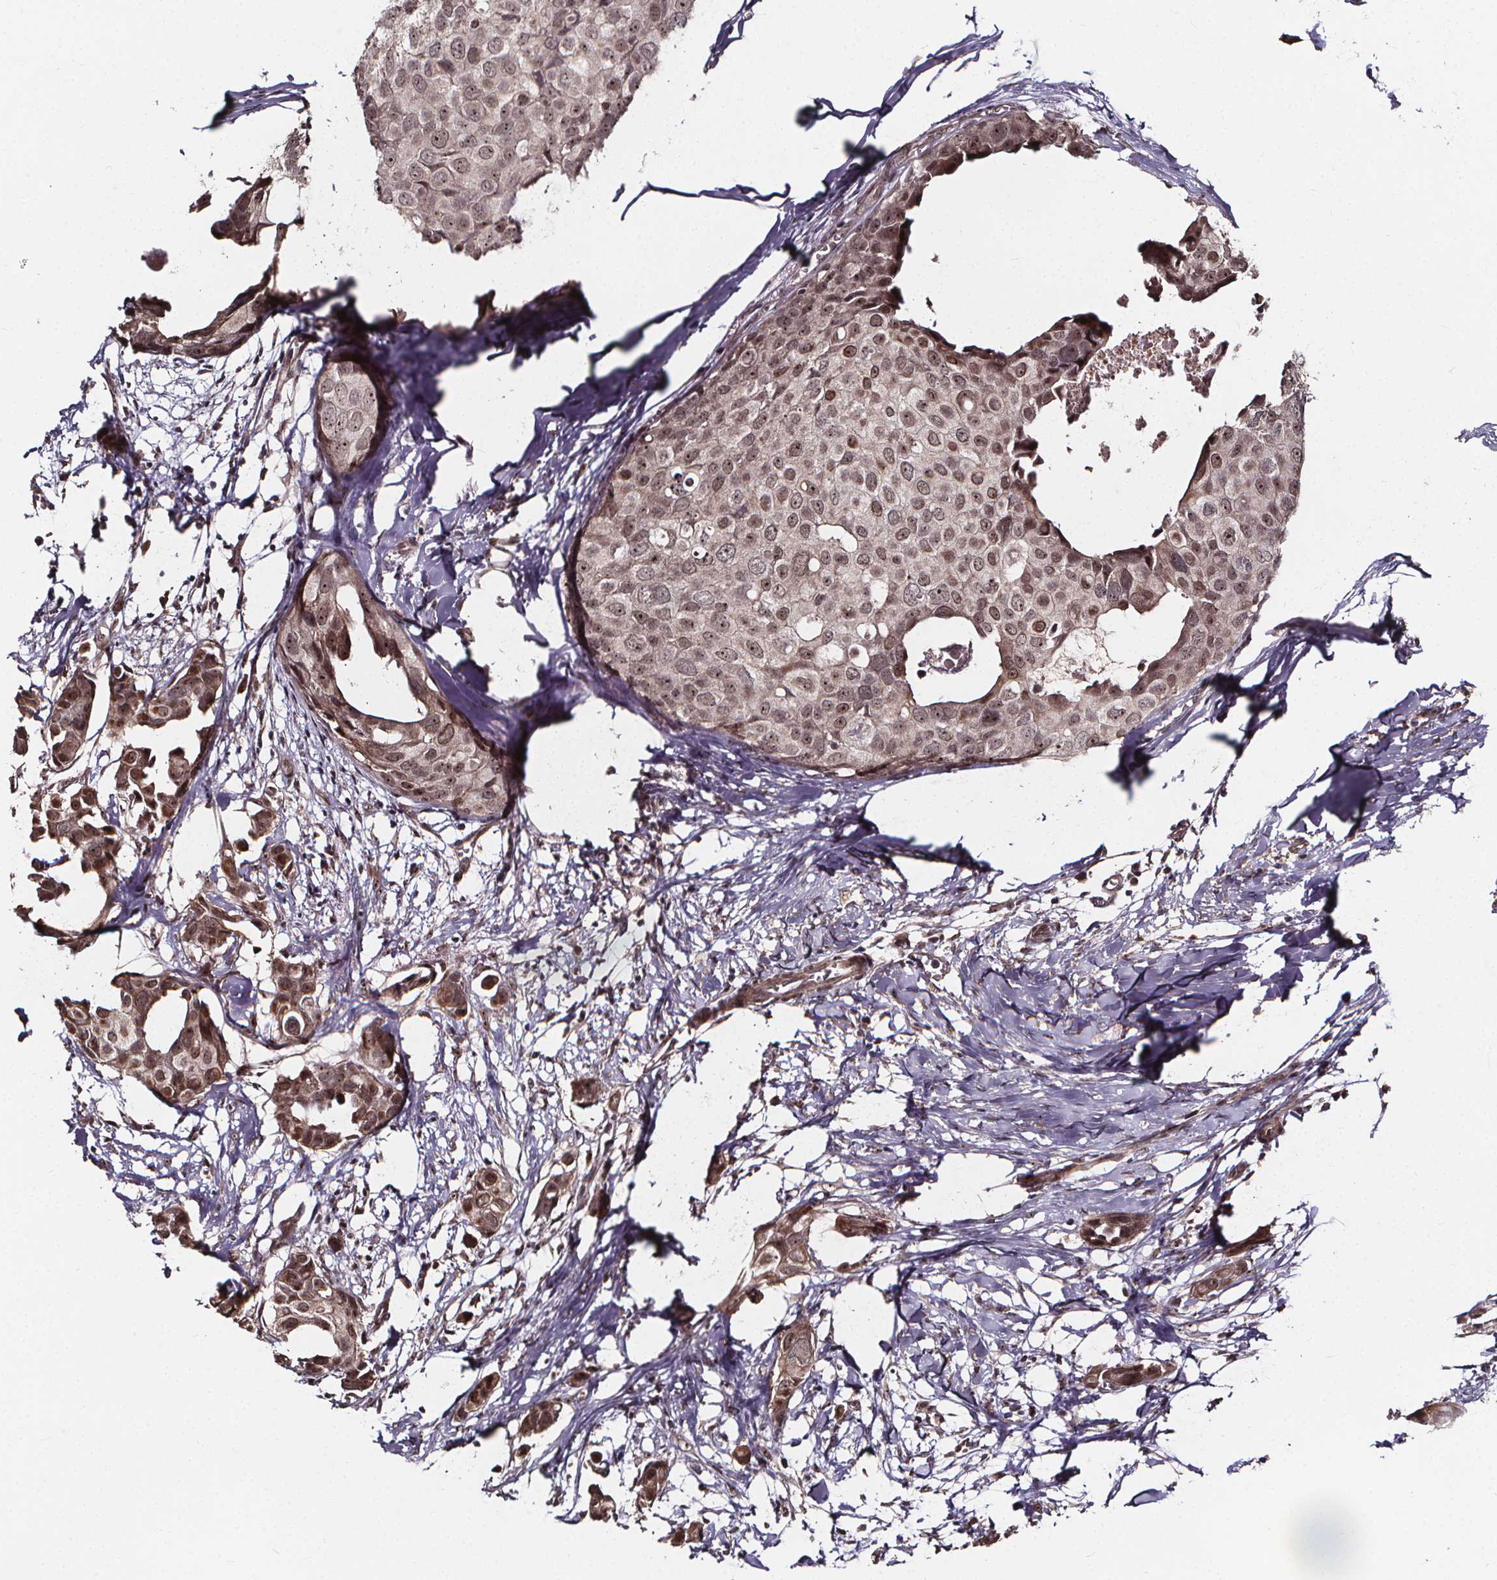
{"staining": {"intensity": "weak", "quantity": ">75%", "location": "nuclear"}, "tissue": "breast cancer", "cell_type": "Tumor cells", "image_type": "cancer", "snomed": [{"axis": "morphology", "description": "Duct carcinoma"}, {"axis": "topography", "description": "Breast"}], "caption": "The immunohistochemical stain shows weak nuclear positivity in tumor cells of breast cancer (infiltrating ductal carcinoma) tissue. Nuclei are stained in blue.", "gene": "DDIT3", "patient": {"sex": "female", "age": 38}}